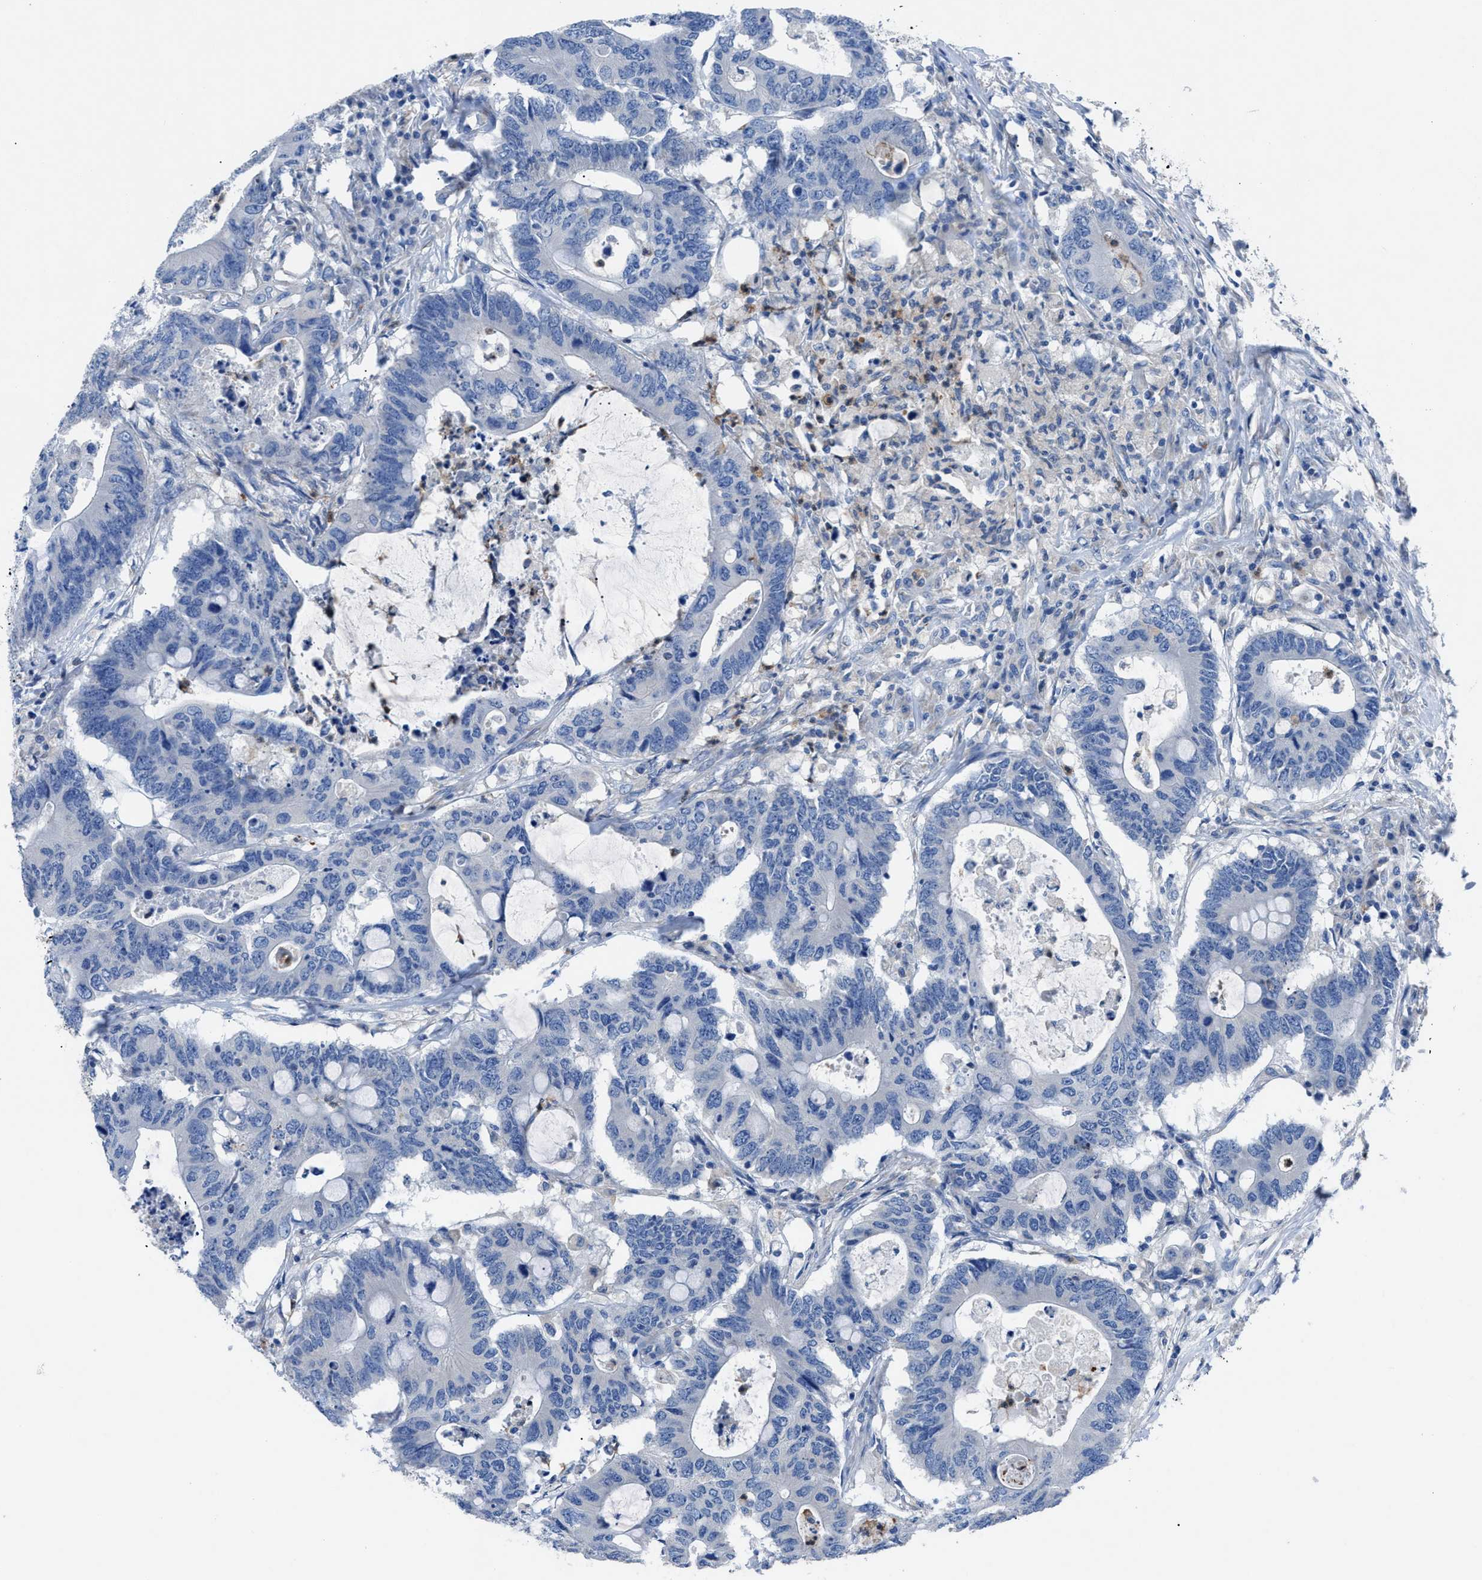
{"staining": {"intensity": "negative", "quantity": "none", "location": "none"}, "tissue": "colorectal cancer", "cell_type": "Tumor cells", "image_type": "cancer", "snomed": [{"axis": "morphology", "description": "Adenocarcinoma, NOS"}, {"axis": "topography", "description": "Colon"}], "caption": "Immunohistochemical staining of human colorectal cancer (adenocarcinoma) demonstrates no significant positivity in tumor cells. (Brightfield microscopy of DAB immunohistochemistry at high magnification).", "gene": "ITPR1", "patient": {"sex": "male", "age": 71}}